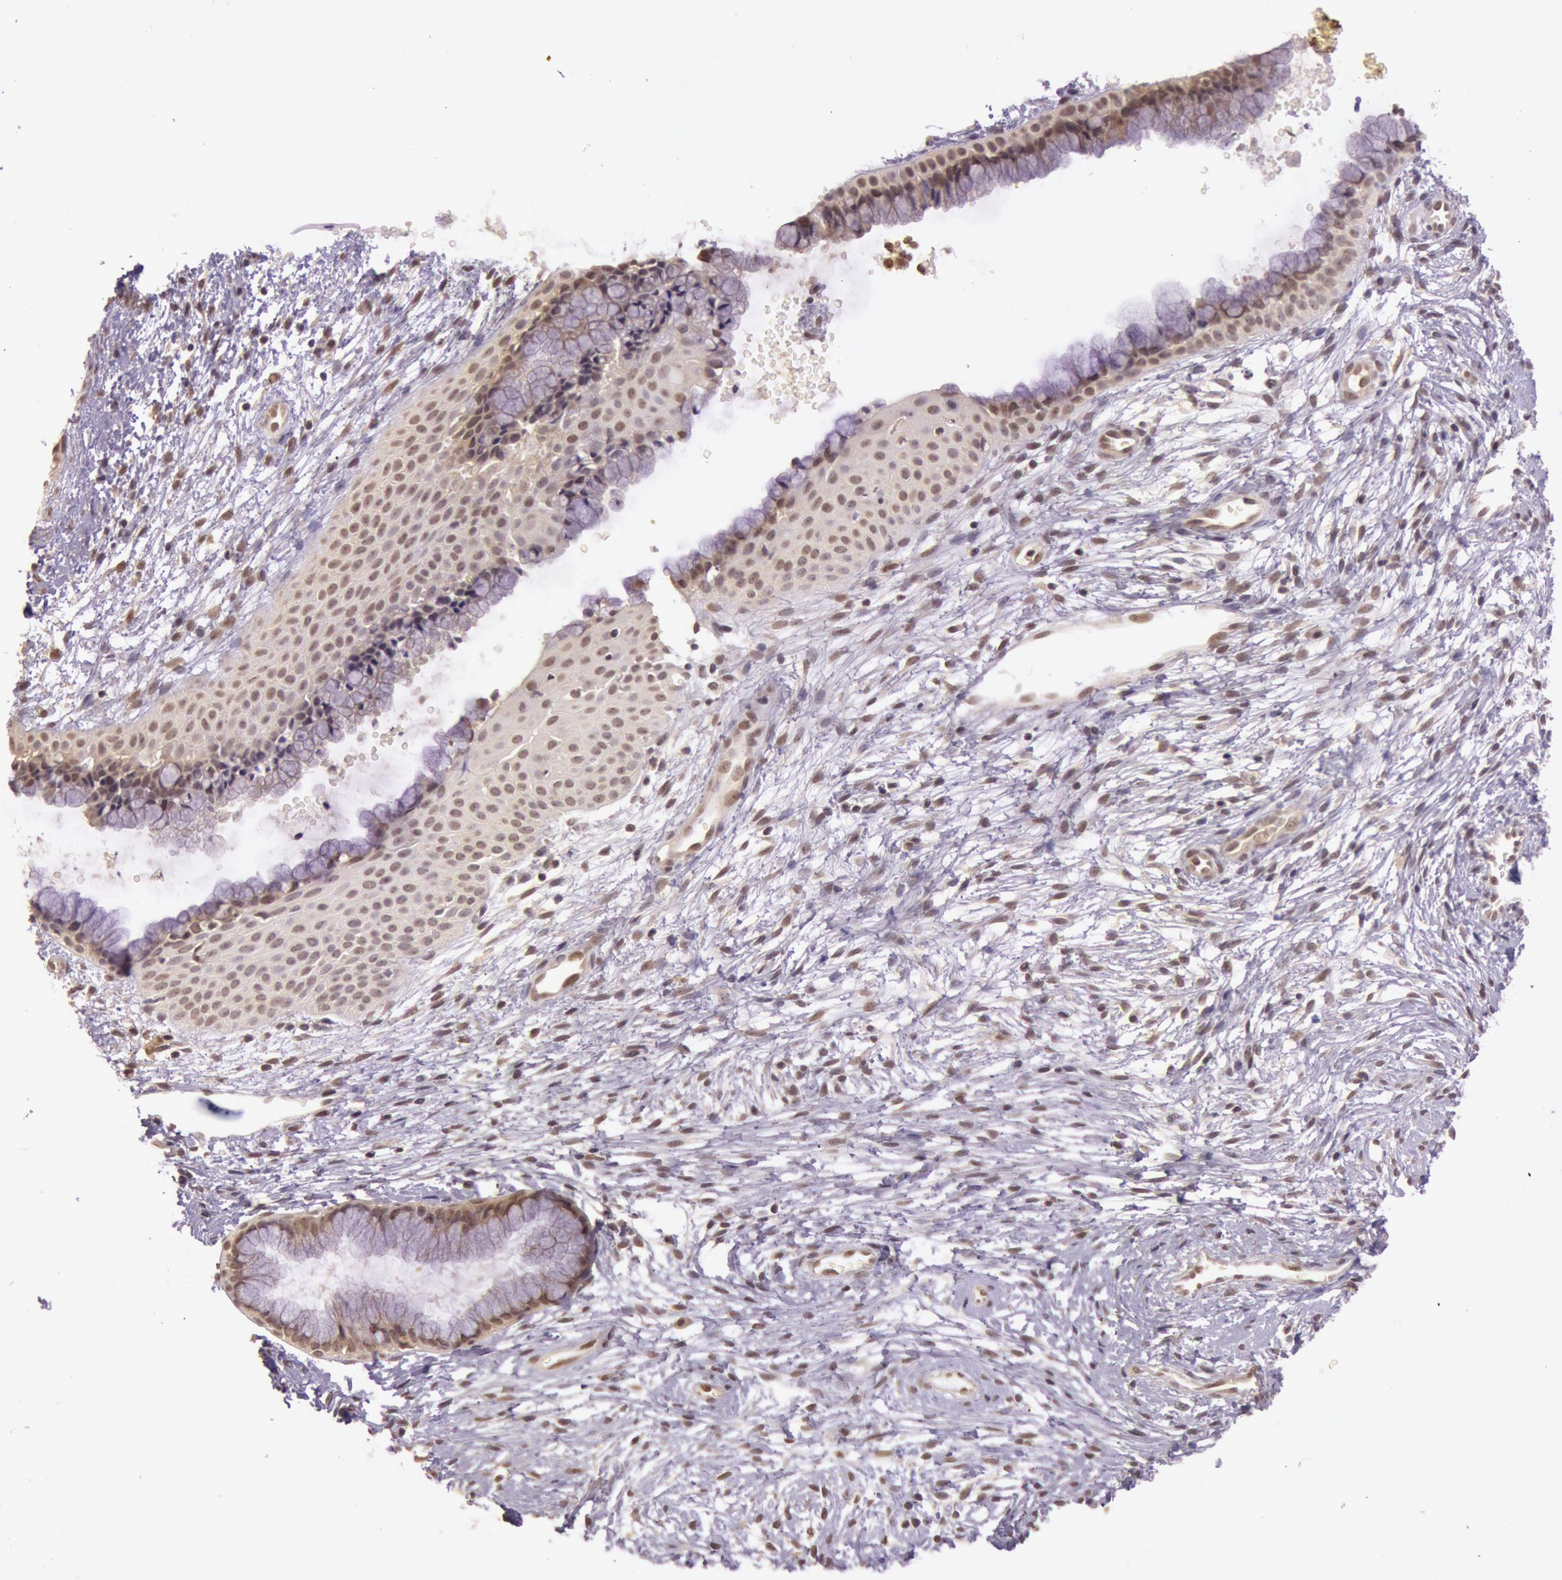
{"staining": {"intensity": "weak", "quantity": "25%-75%", "location": "nuclear"}, "tissue": "cervix", "cell_type": "Glandular cells", "image_type": "normal", "snomed": [{"axis": "morphology", "description": "Normal tissue, NOS"}, {"axis": "topography", "description": "Cervix"}], "caption": "IHC staining of unremarkable cervix, which exhibits low levels of weak nuclear staining in about 25%-75% of glandular cells indicating weak nuclear protein expression. The staining was performed using DAB (3,3'-diaminobenzidine) (brown) for protein detection and nuclei were counterstained in hematoxylin (blue).", "gene": "RTL10", "patient": {"sex": "female", "age": 39}}